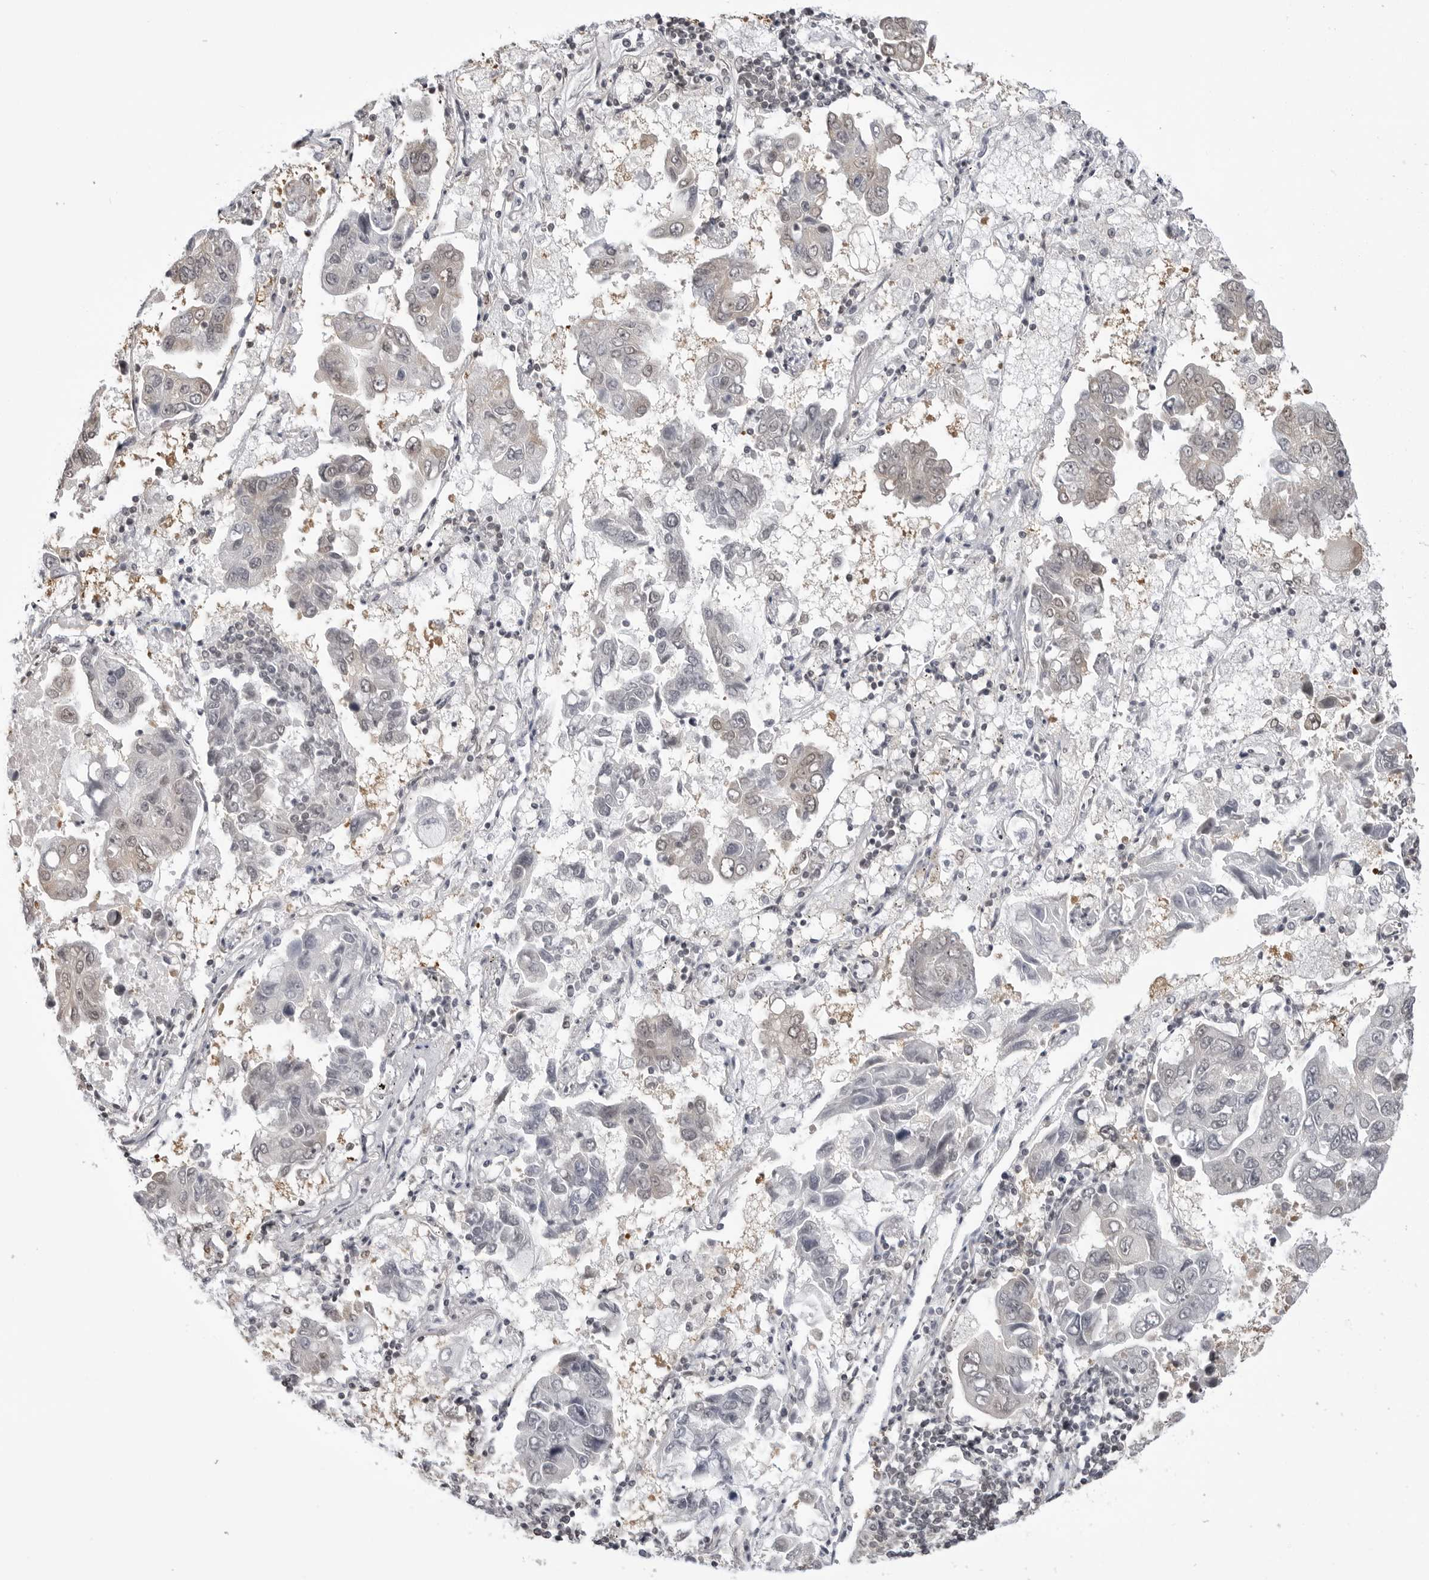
{"staining": {"intensity": "negative", "quantity": "none", "location": "none"}, "tissue": "lung cancer", "cell_type": "Tumor cells", "image_type": "cancer", "snomed": [{"axis": "morphology", "description": "Adenocarcinoma, NOS"}, {"axis": "topography", "description": "Lung"}], "caption": "Tumor cells show no significant staining in lung cancer. The staining is performed using DAB brown chromogen with nuclei counter-stained in using hematoxylin.", "gene": "YWHAG", "patient": {"sex": "male", "age": 64}}